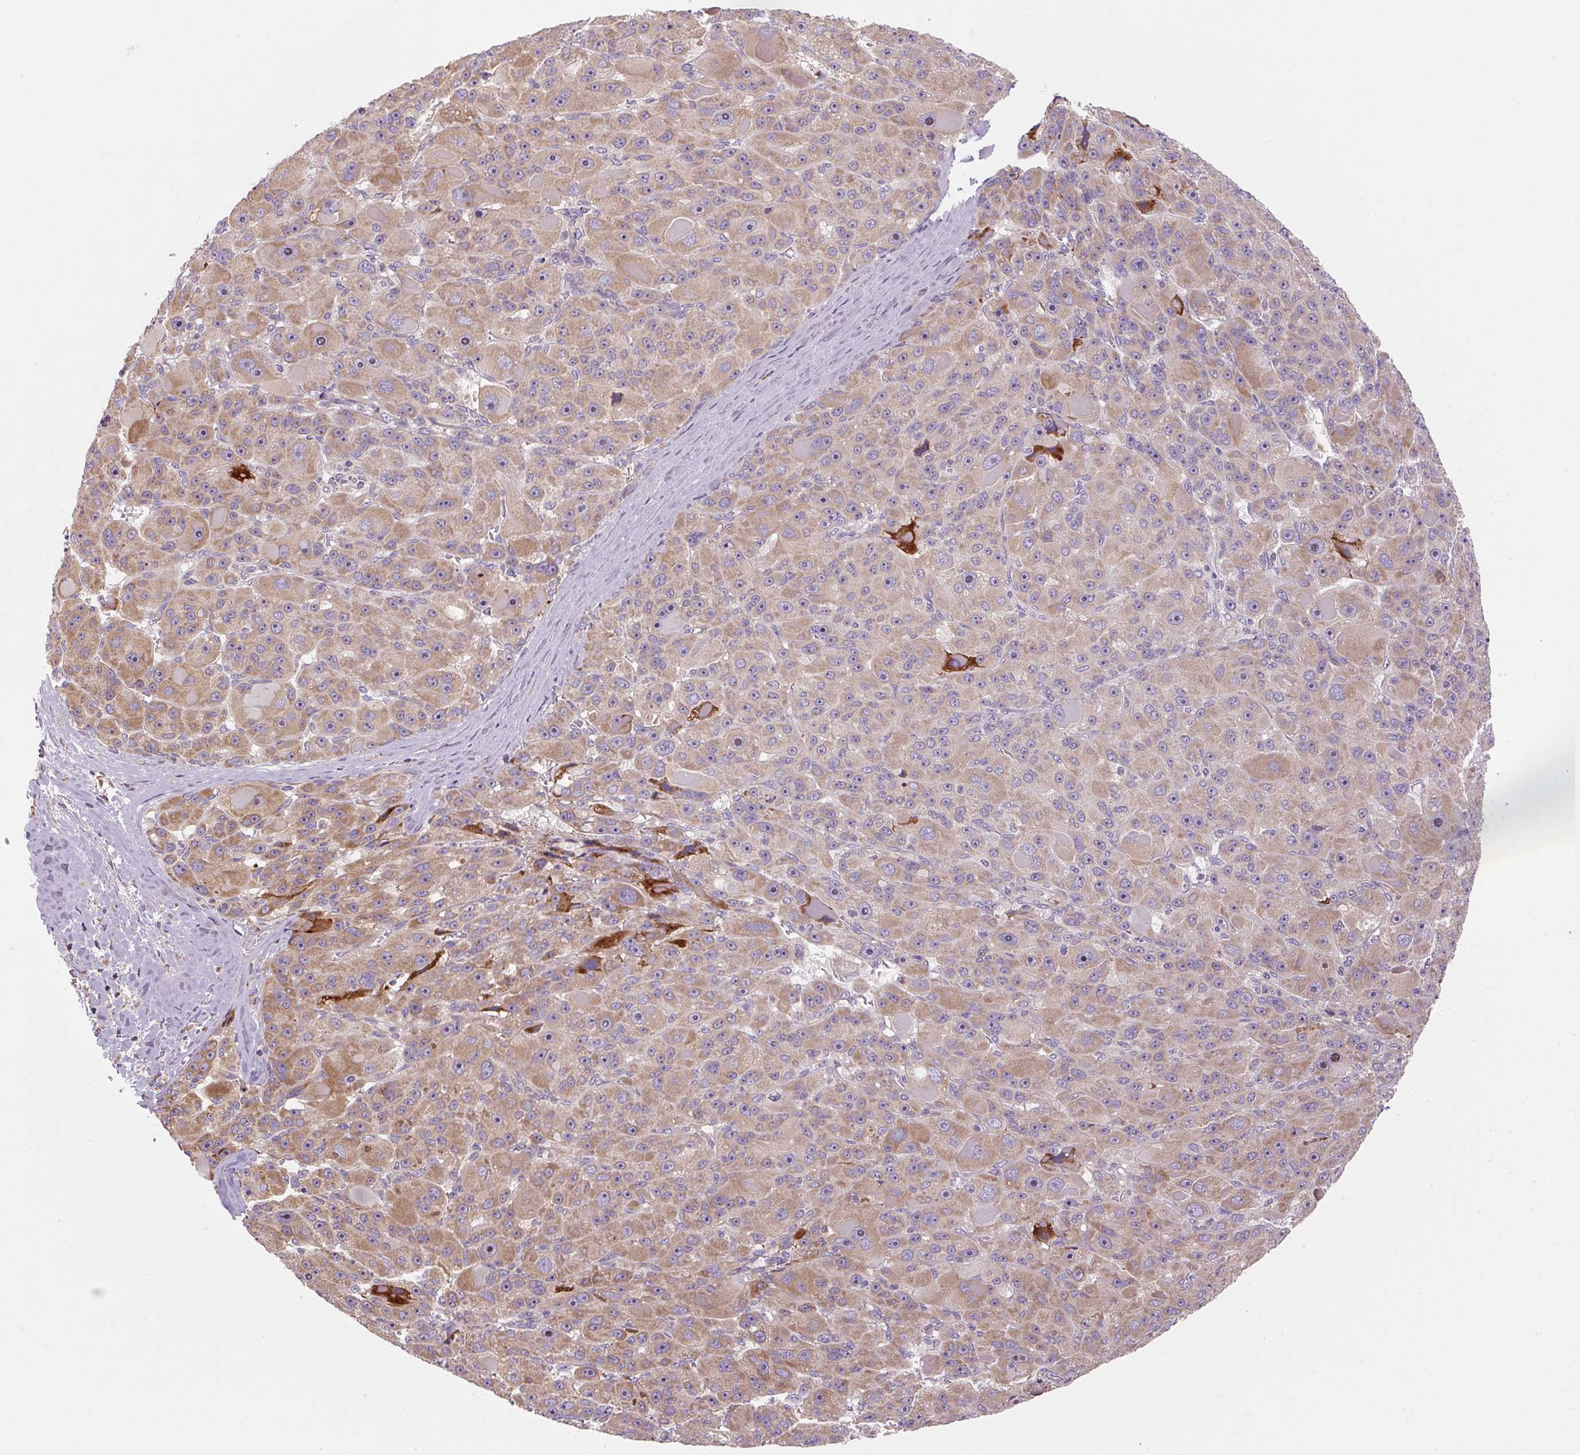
{"staining": {"intensity": "moderate", "quantity": ">75%", "location": "cytoplasmic/membranous"}, "tissue": "liver cancer", "cell_type": "Tumor cells", "image_type": "cancer", "snomed": [{"axis": "morphology", "description": "Carcinoma, Hepatocellular, NOS"}, {"axis": "topography", "description": "Liver"}], "caption": "Human liver cancer (hepatocellular carcinoma) stained with a protein marker displays moderate staining in tumor cells.", "gene": "PRSS48", "patient": {"sex": "male", "age": 76}}